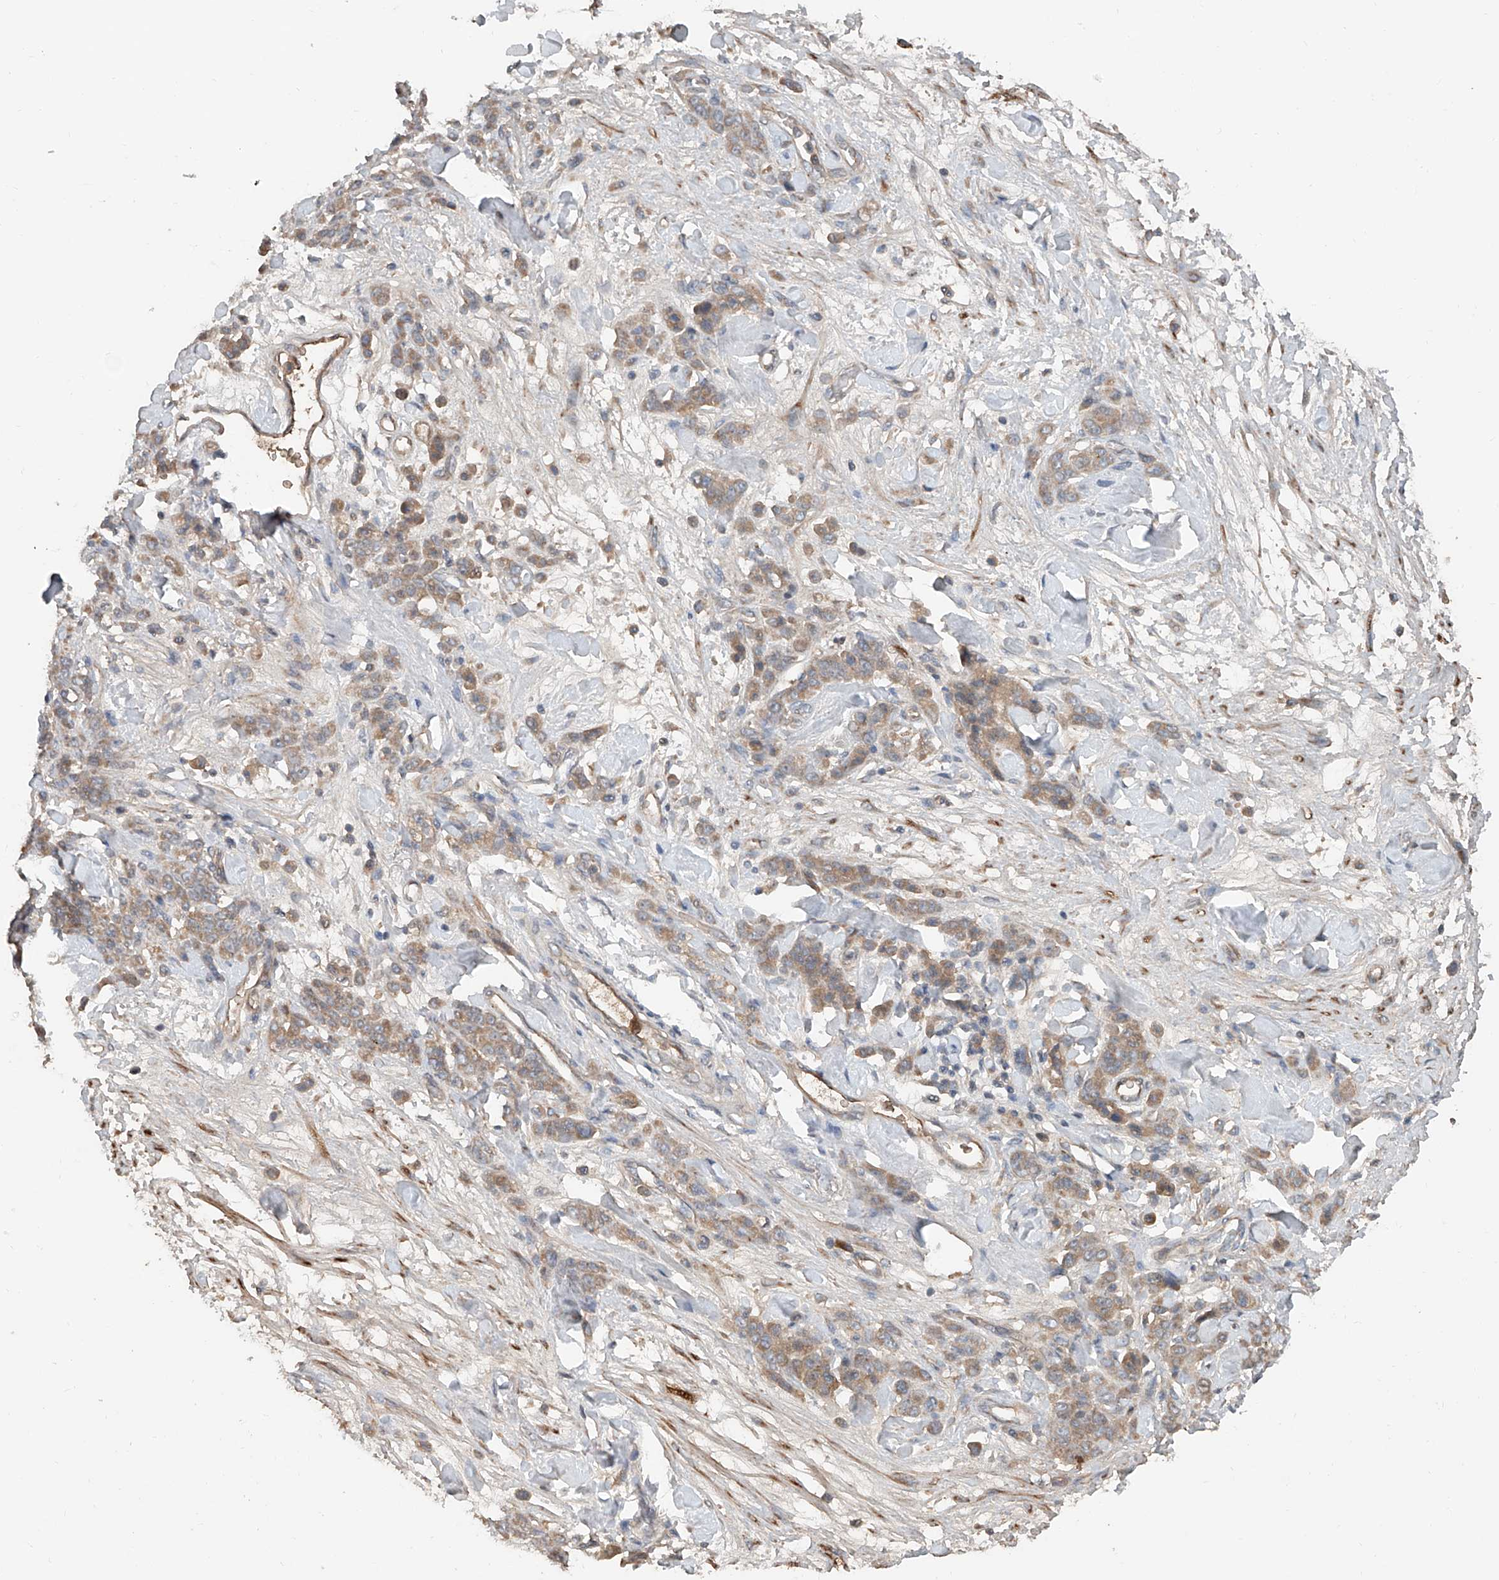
{"staining": {"intensity": "moderate", "quantity": ">75%", "location": "cytoplasmic/membranous"}, "tissue": "stomach cancer", "cell_type": "Tumor cells", "image_type": "cancer", "snomed": [{"axis": "morphology", "description": "Normal tissue, NOS"}, {"axis": "morphology", "description": "Adenocarcinoma, NOS"}, {"axis": "topography", "description": "Stomach"}], "caption": "Protein positivity by immunohistochemistry (IHC) displays moderate cytoplasmic/membranous staining in approximately >75% of tumor cells in stomach cancer (adenocarcinoma).", "gene": "ADAM23", "patient": {"sex": "male", "age": 82}}